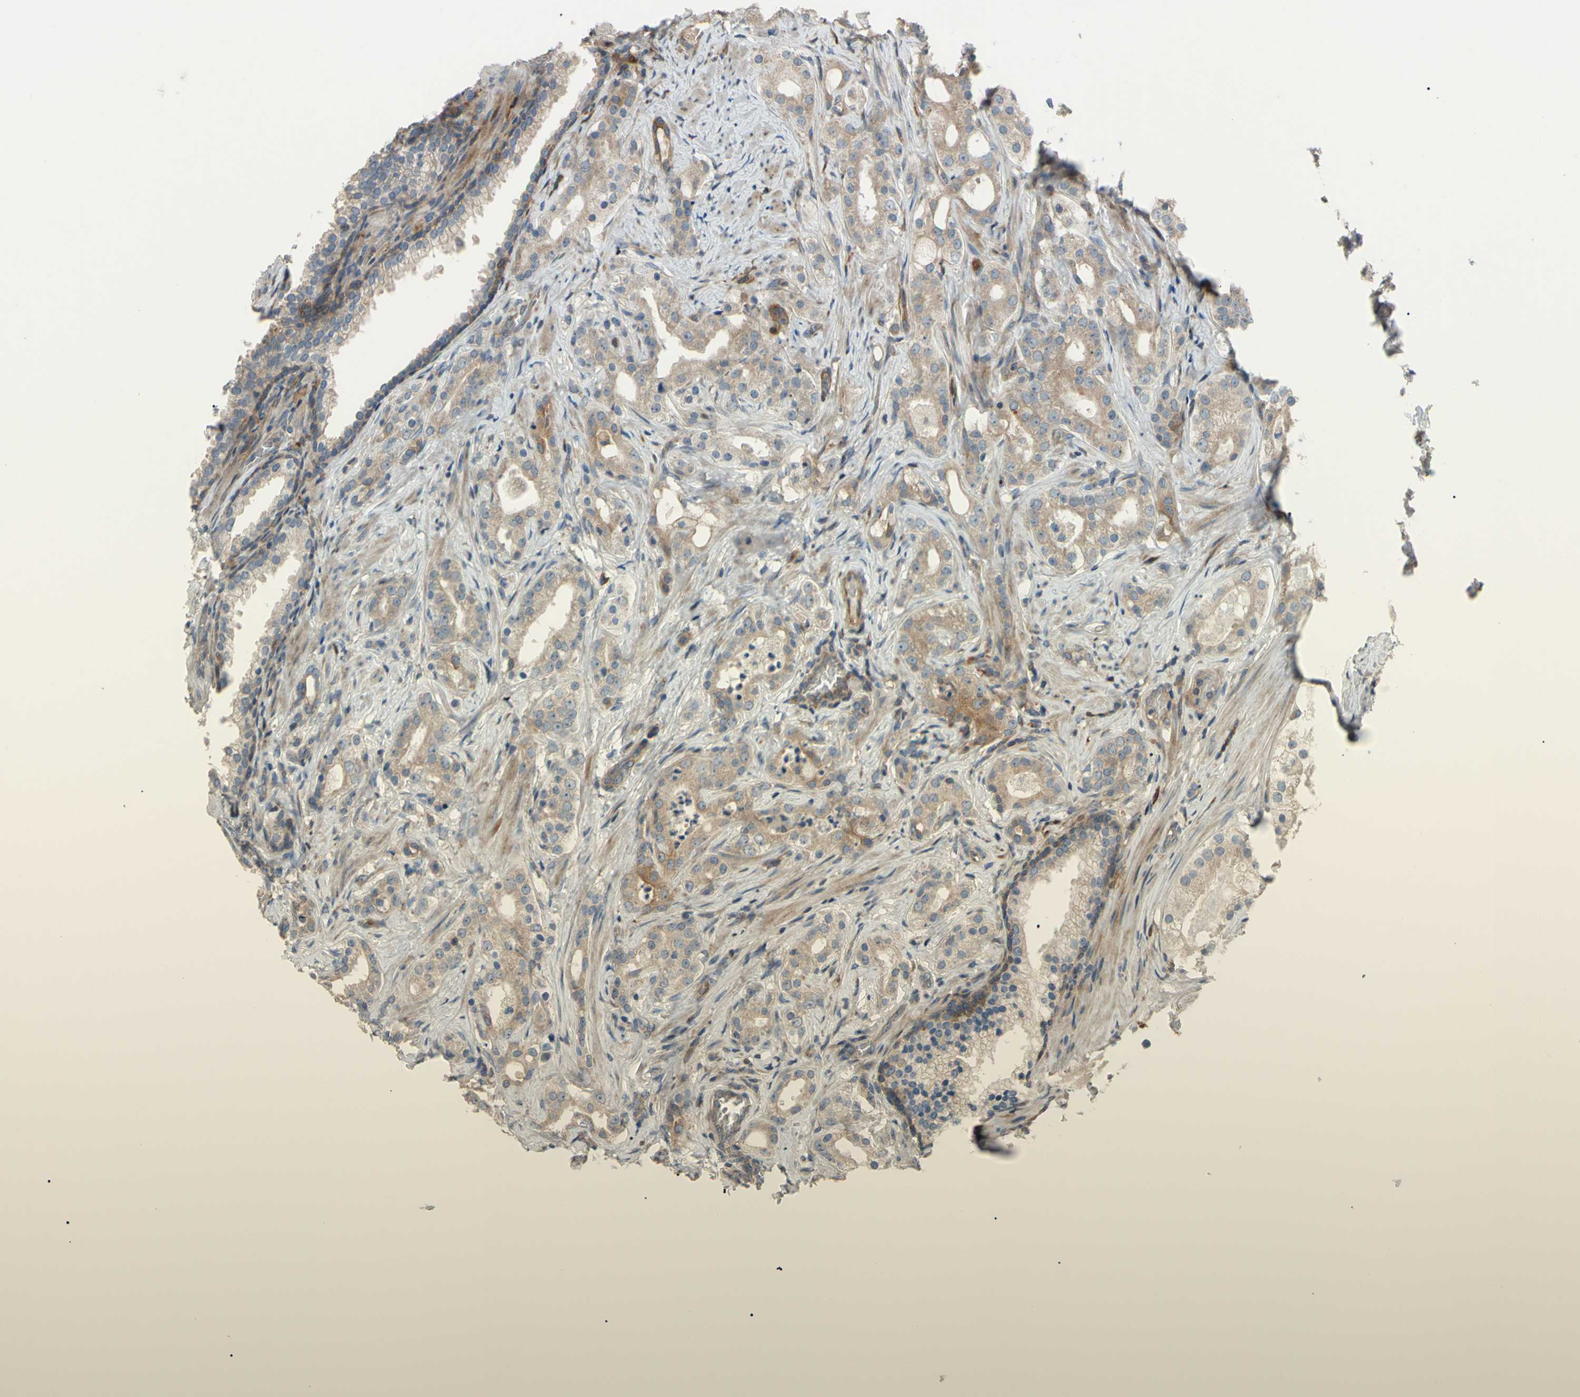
{"staining": {"intensity": "weak", "quantity": ">75%", "location": "cytoplasmic/membranous"}, "tissue": "prostate cancer", "cell_type": "Tumor cells", "image_type": "cancer", "snomed": [{"axis": "morphology", "description": "Adenocarcinoma, Low grade"}, {"axis": "topography", "description": "Prostate"}], "caption": "Low-grade adenocarcinoma (prostate) was stained to show a protein in brown. There is low levels of weak cytoplasmic/membranous positivity in about >75% of tumor cells.", "gene": "SPTLC1", "patient": {"sex": "male", "age": 59}}